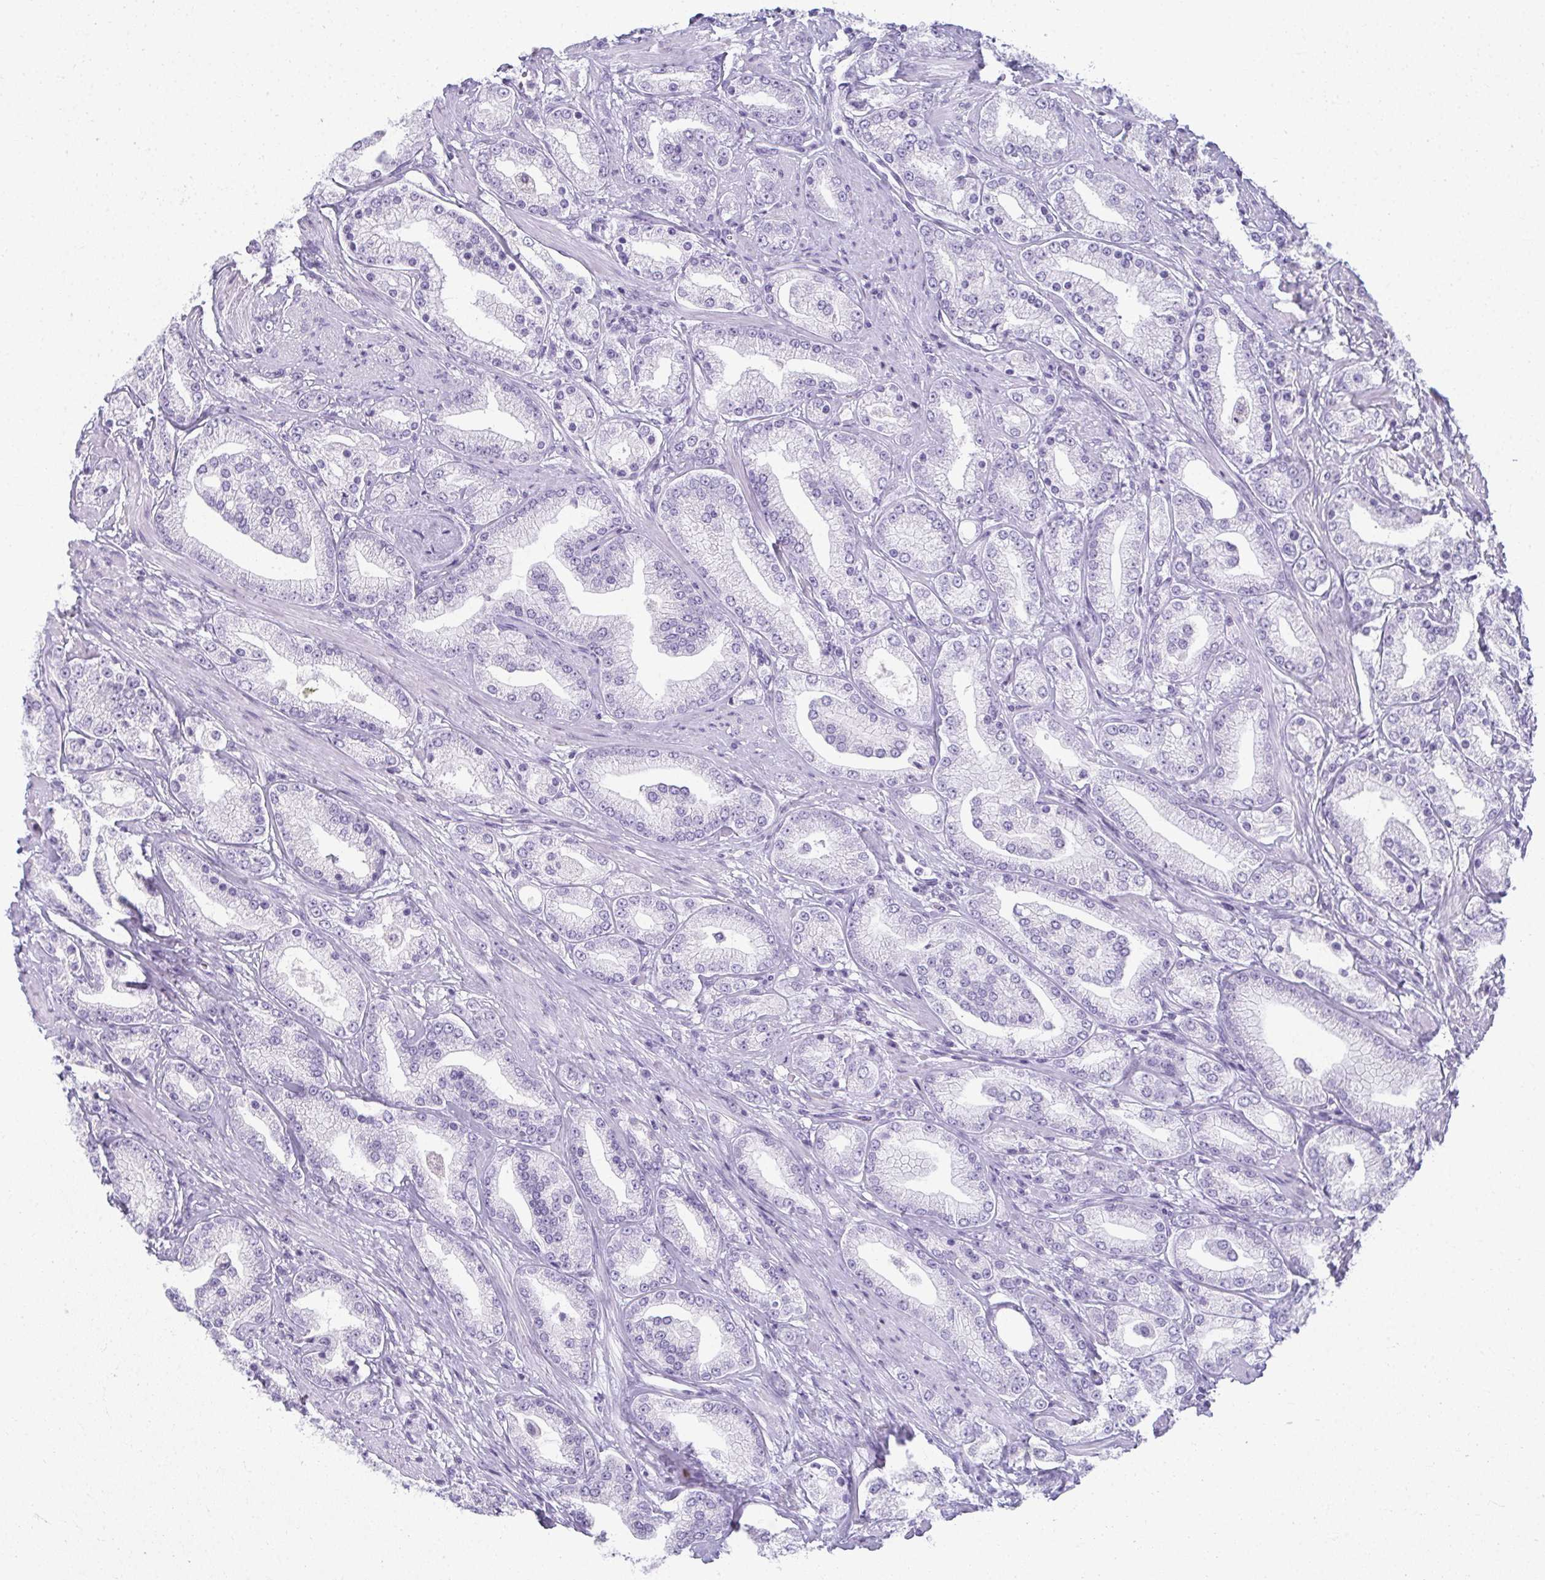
{"staining": {"intensity": "negative", "quantity": "none", "location": "none"}, "tissue": "prostate cancer", "cell_type": "Tumor cells", "image_type": "cancer", "snomed": [{"axis": "morphology", "description": "Adenocarcinoma, High grade"}, {"axis": "topography", "description": "Prostate"}], "caption": "This photomicrograph is of prostate high-grade adenocarcinoma stained with IHC to label a protein in brown with the nuclei are counter-stained blue. There is no staining in tumor cells. Brightfield microscopy of immunohistochemistry stained with DAB (brown) and hematoxylin (blue), captured at high magnification.", "gene": "MOBP", "patient": {"sex": "male", "age": 67}}